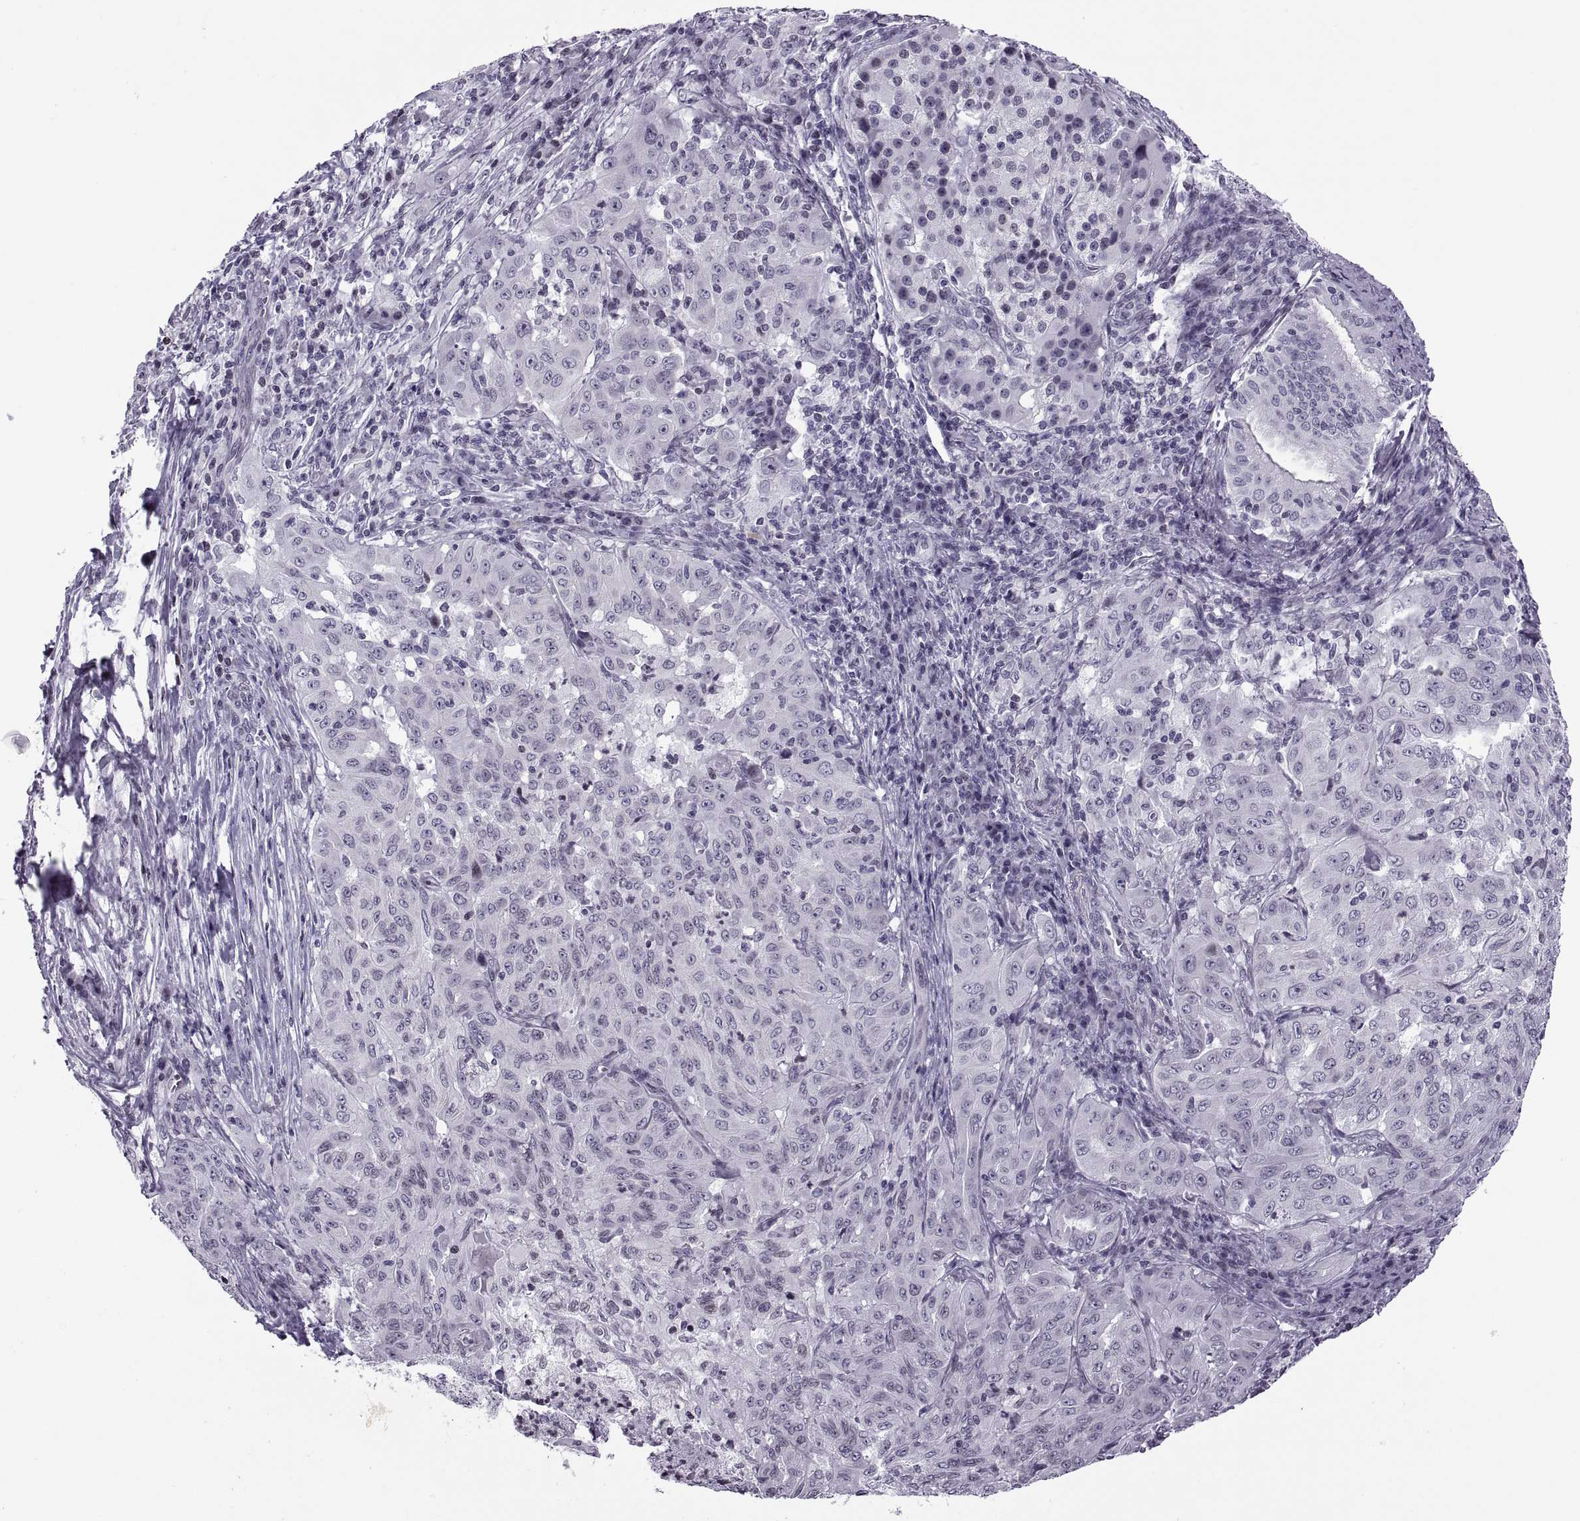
{"staining": {"intensity": "negative", "quantity": "none", "location": "none"}, "tissue": "pancreatic cancer", "cell_type": "Tumor cells", "image_type": "cancer", "snomed": [{"axis": "morphology", "description": "Adenocarcinoma, NOS"}, {"axis": "topography", "description": "Pancreas"}], "caption": "Human pancreatic cancer (adenocarcinoma) stained for a protein using immunohistochemistry (IHC) shows no expression in tumor cells.", "gene": "H1-8", "patient": {"sex": "male", "age": 63}}